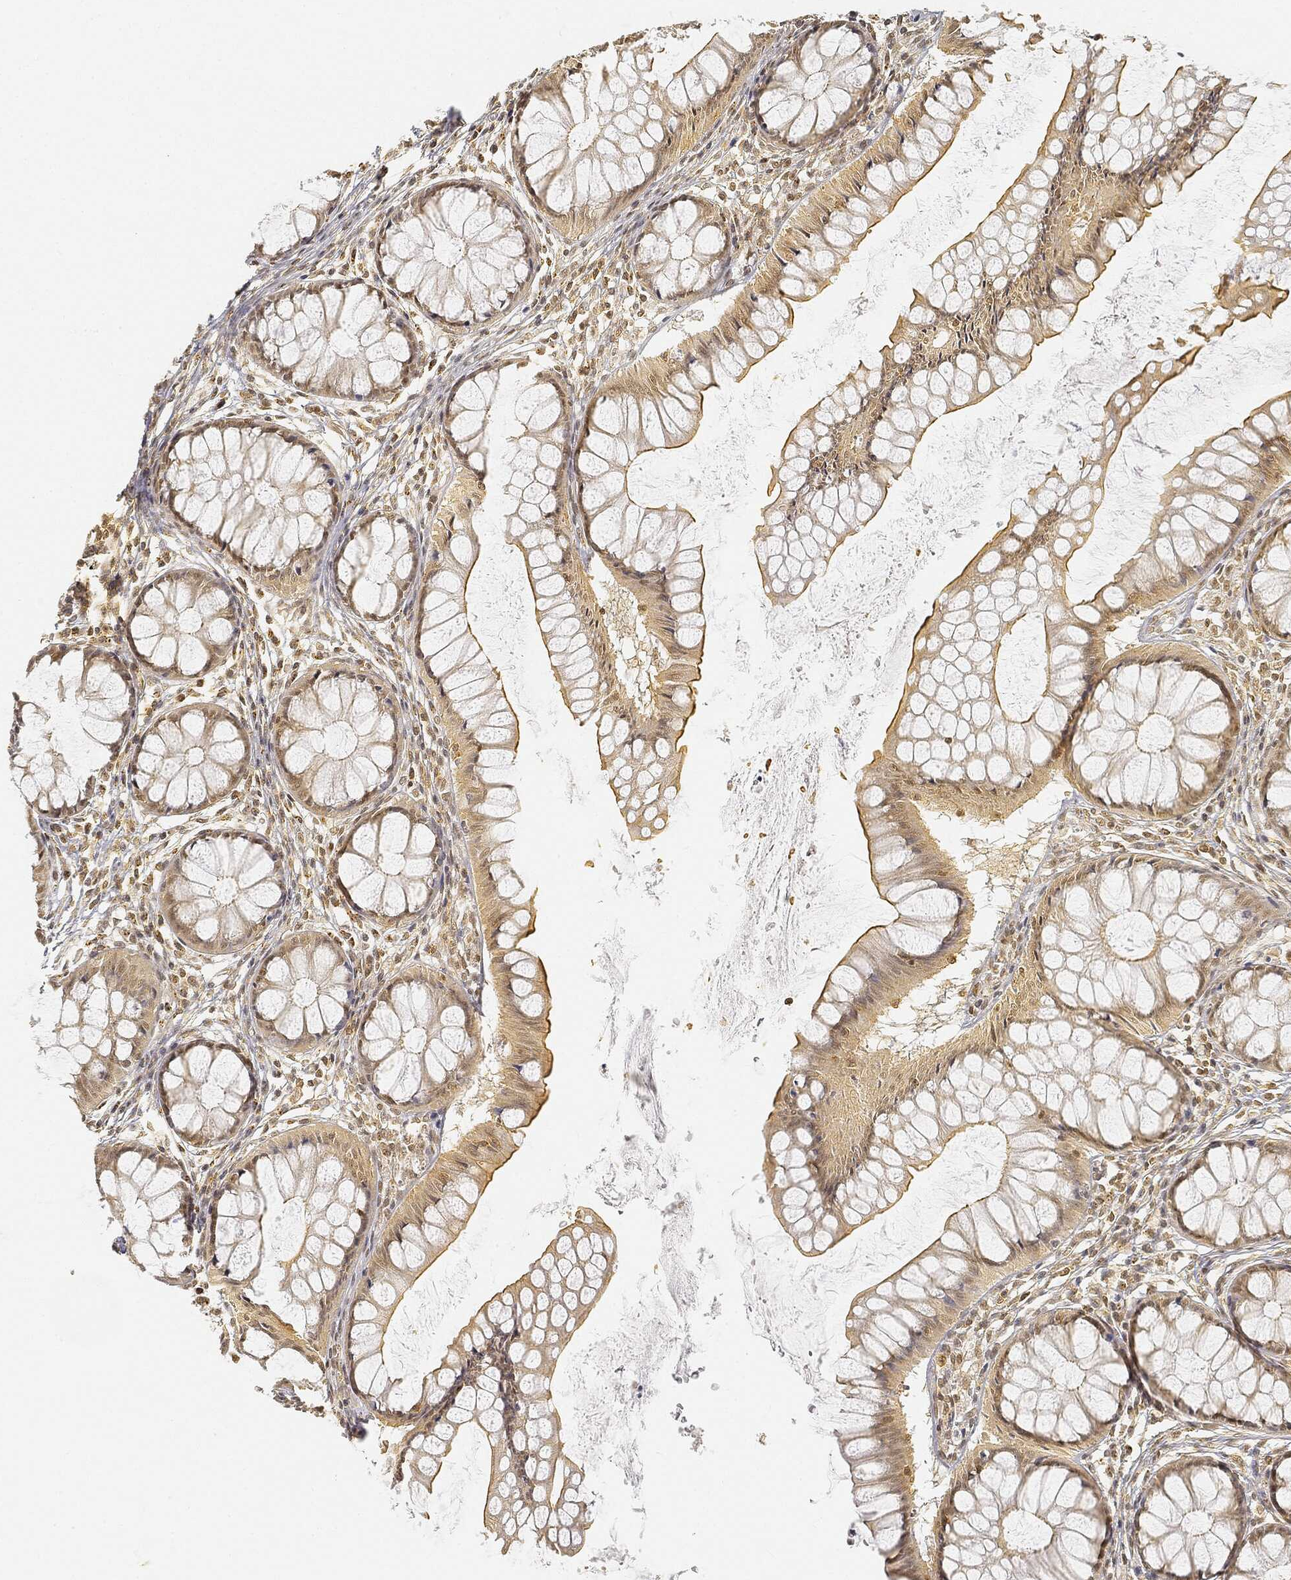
{"staining": {"intensity": "moderate", "quantity": "25%-75%", "location": "cytoplasmic/membranous"}, "tissue": "colon", "cell_type": "Endothelial cells", "image_type": "normal", "snomed": [{"axis": "morphology", "description": "Normal tissue, NOS"}, {"axis": "topography", "description": "Colon"}], "caption": "Protein positivity by immunohistochemistry demonstrates moderate cytoplasmic/membranous positivity in approximately 25%-75% of endothelial cells in normal colon.", "gene": "RSRC2", "patient": {"sex": "female", "age": 65}}